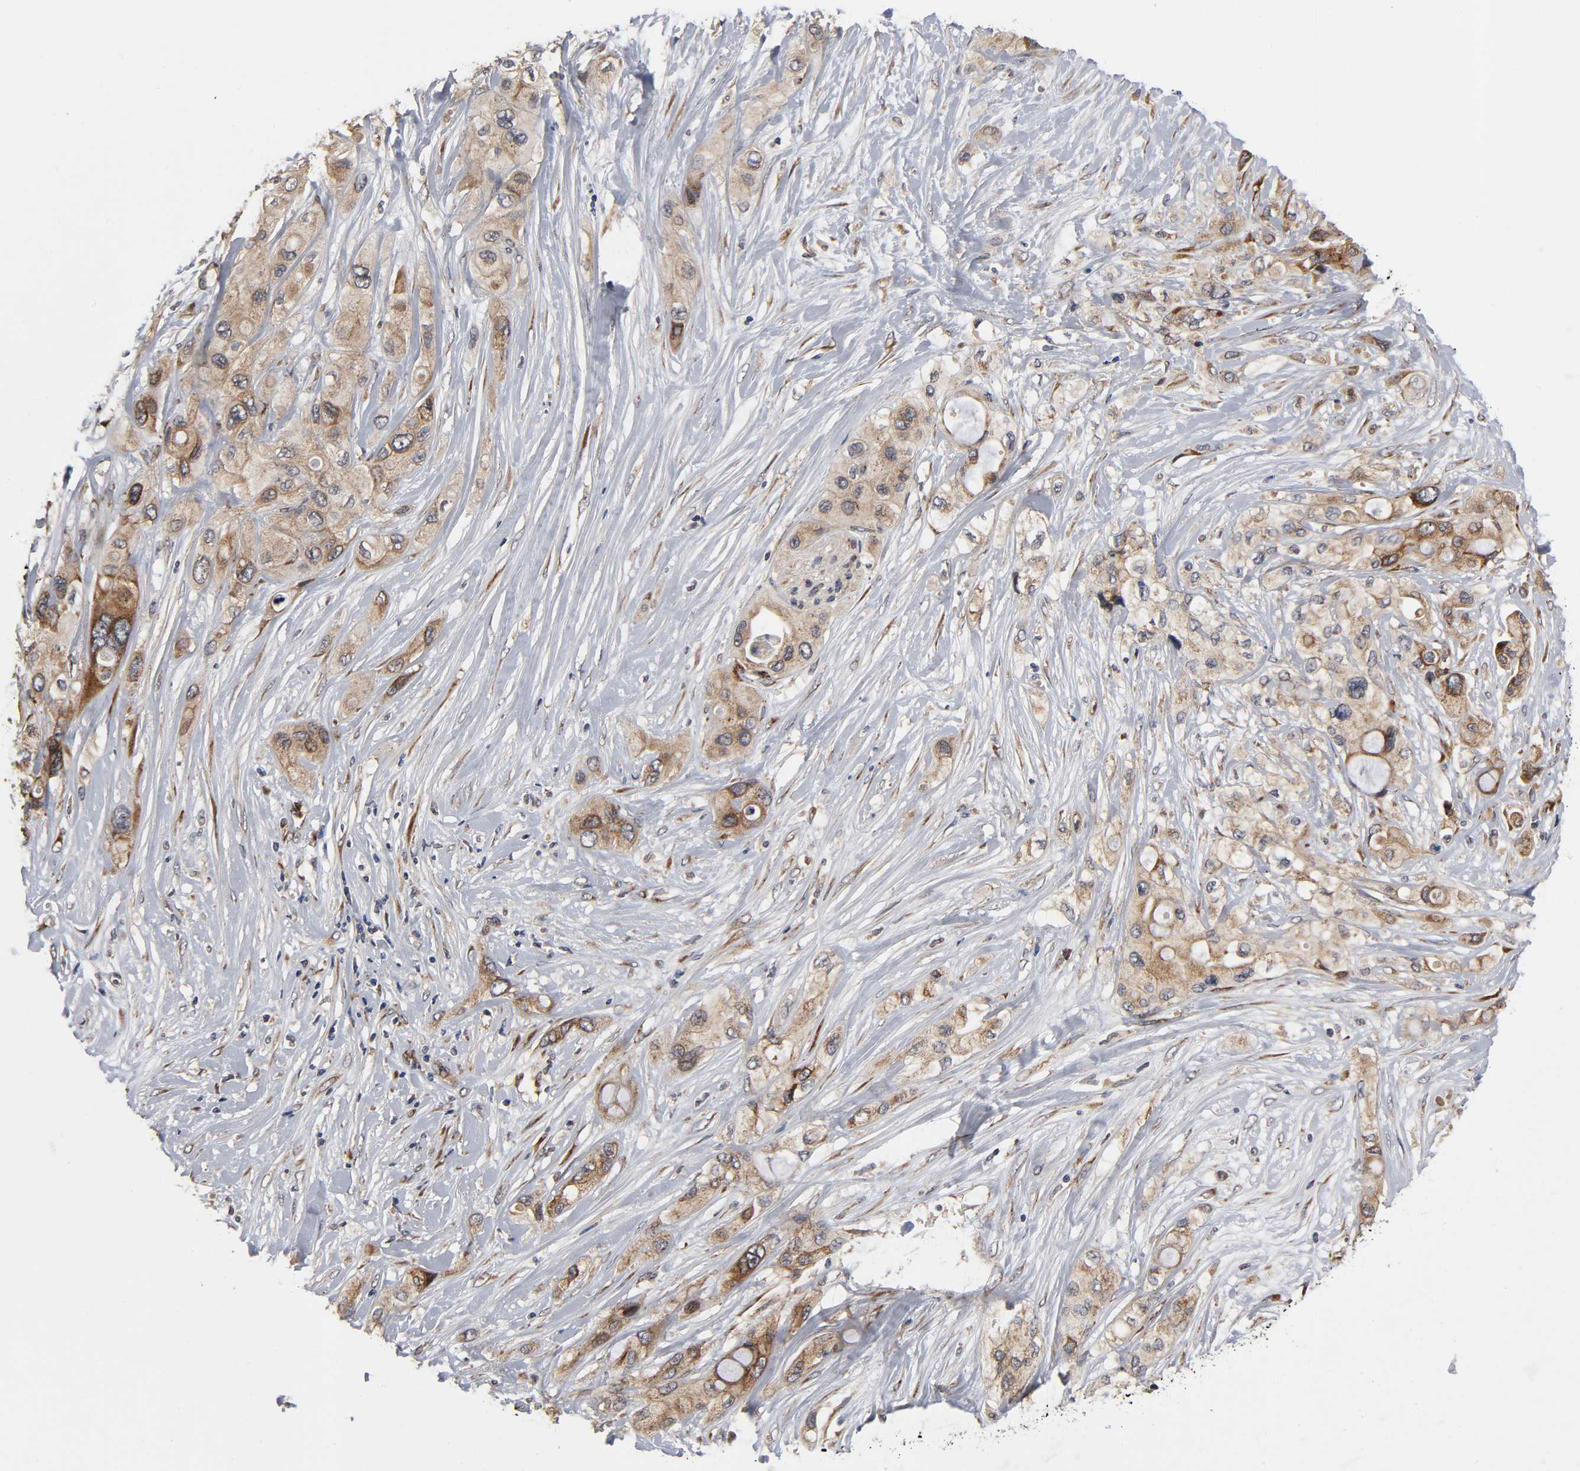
{"staining": {"intensity": "strong", "quantity": ">75%", "location": "cytoplasmic/membranous"}, "tissue": "pancreatic cancer", "cell_type": "Tumor cells", "image_type": "cancer", "snomed": [{"axis": "morphology", "description": "Adenocarcinoma, NOS"}, {"axis": "topography", "description": "Pancreas"}], "caption": "Tumor cells show high levels of strong cytoplasmic/membranous positivity in approximately >75% of cells in adenocarcinoma (pancreatic).", "gene": "SLC30A9", "patient": {"sex": "female", "age": 59}}